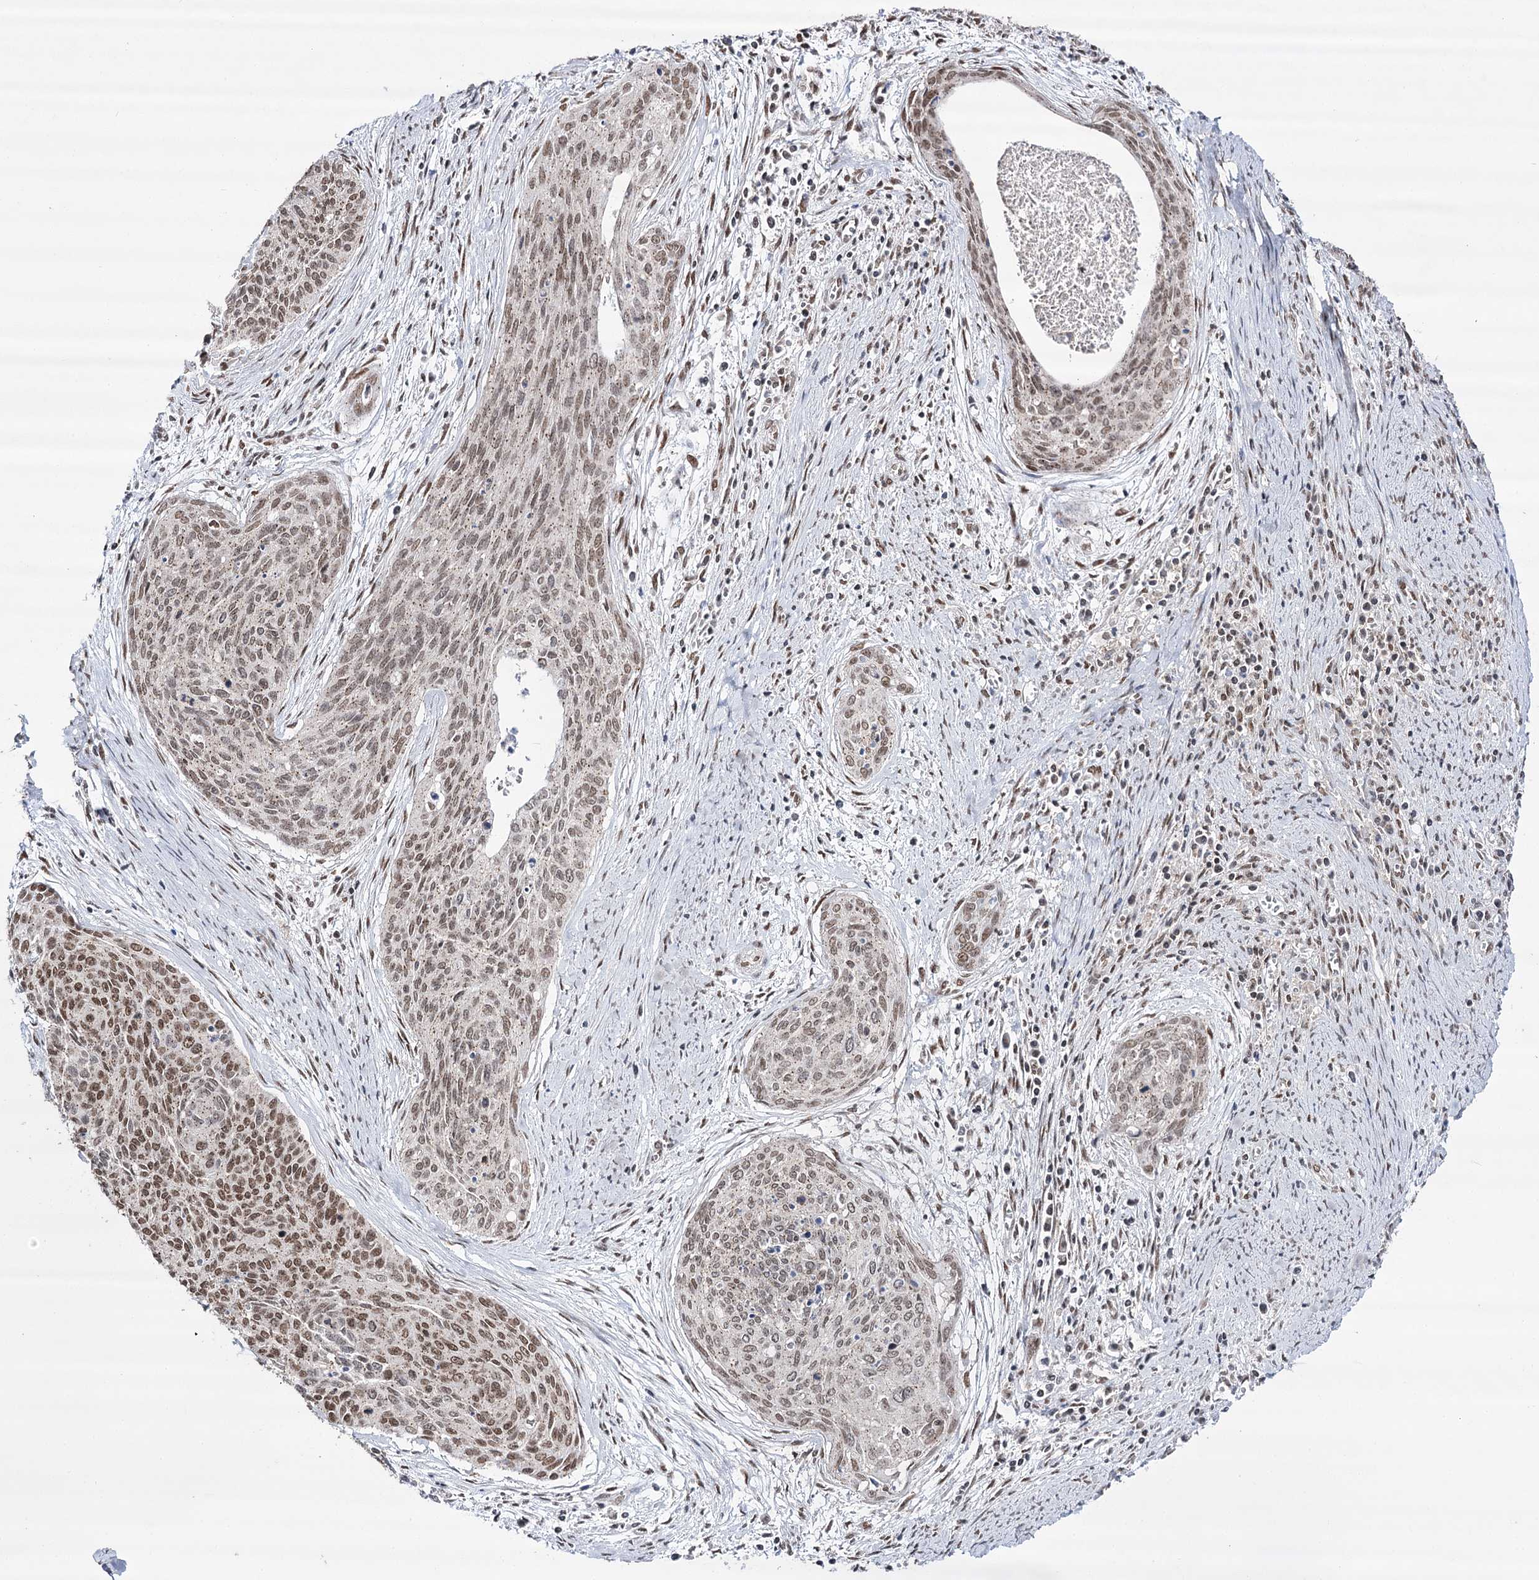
{"staining": {"intensity": "moderate", "quantity": "25%-75%", "location": "nuclear"}, "tissue": "cervical cancer", "cell_type": "Tumor cells", "image_type": "cancer", "snomed": [{"axis": "morphology", "description": "Squamous cell carcinoma, NOS"}, {"axis": "topography", "description": "Cervix"}], "caption": "IHC of human cervical cancer reveals medium levels of moderate nuclear expression in about 25%-75% of tumor cells.", "gene": "VGLL4", "patient": {"sex": "female", "age": 55}}